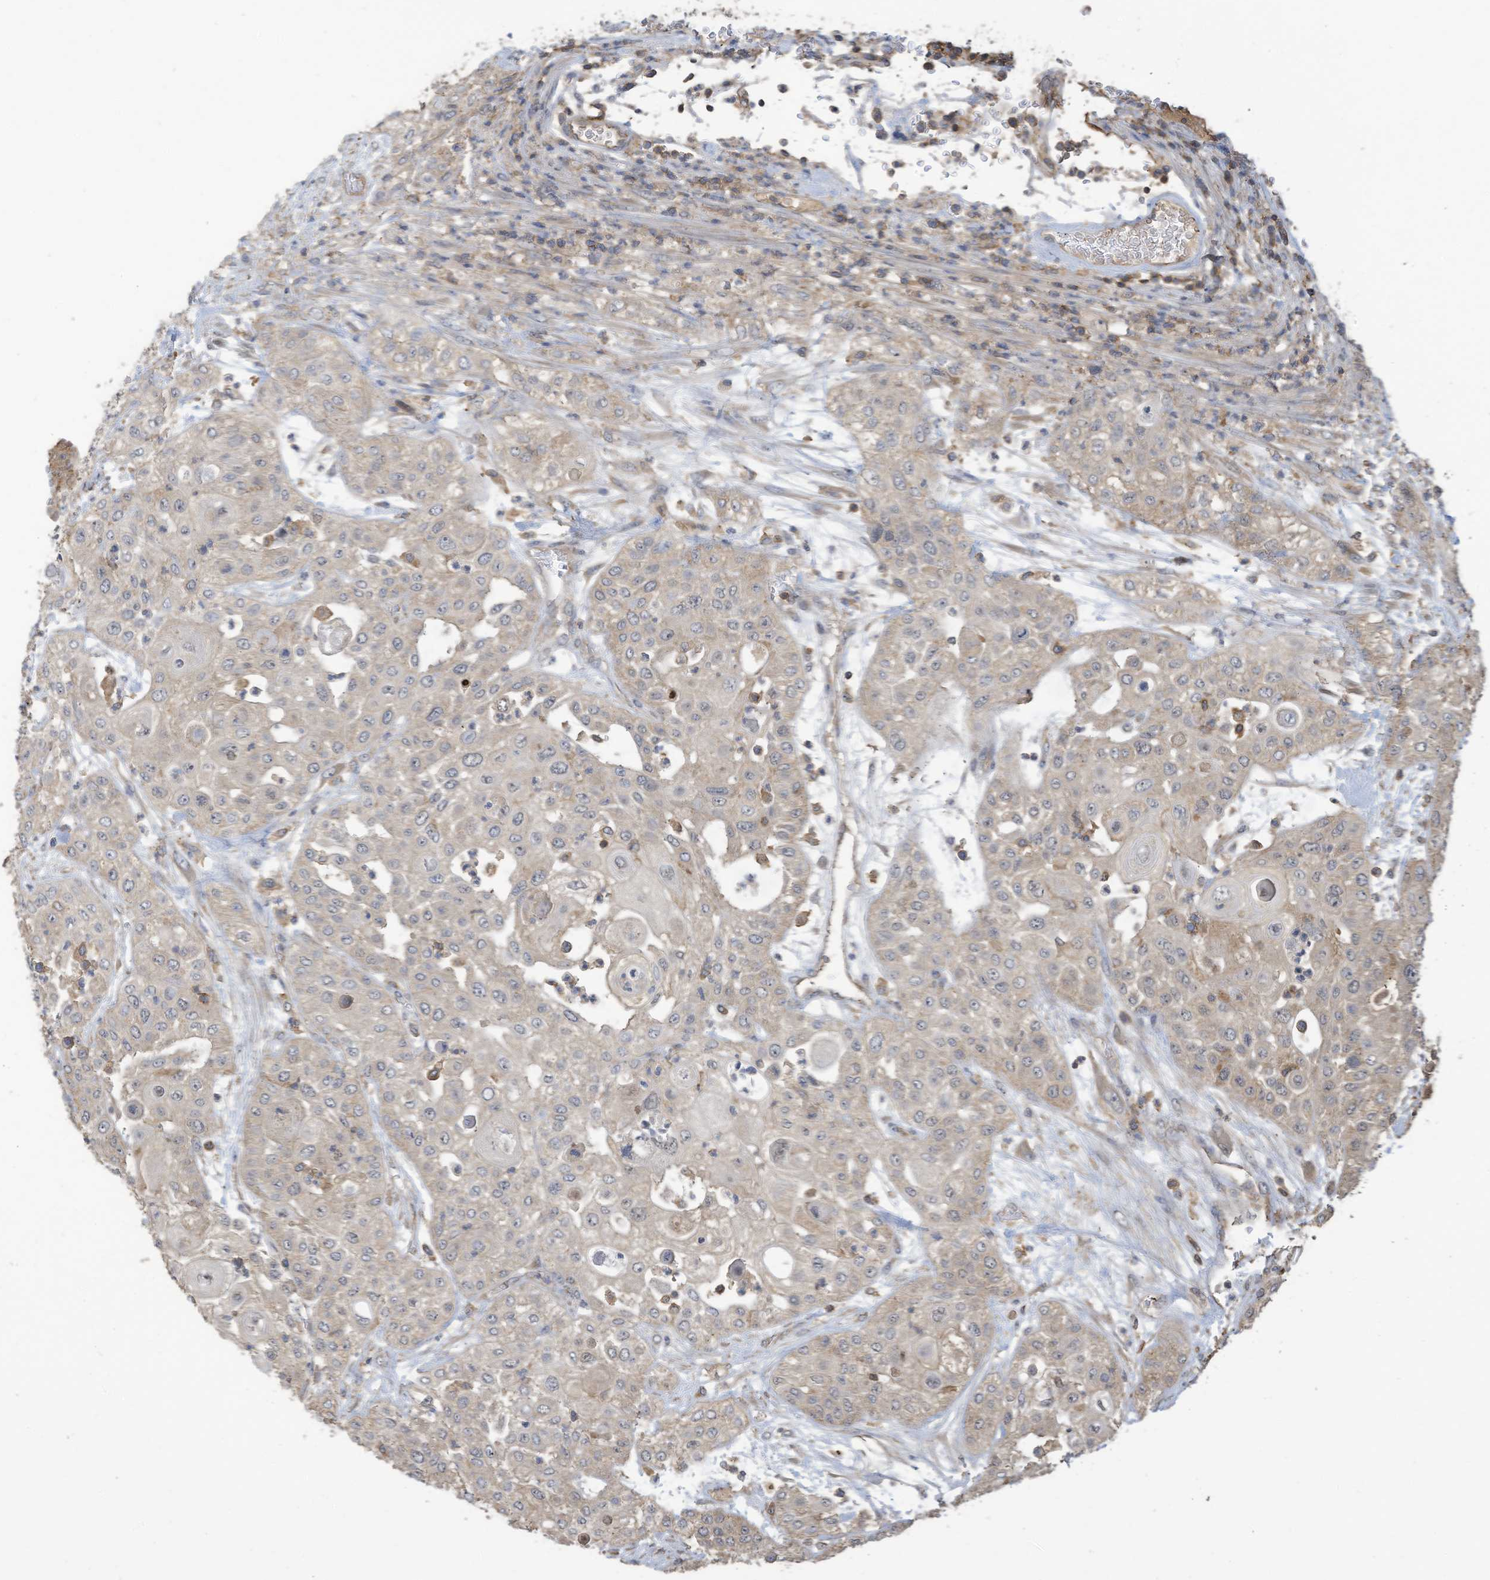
{"staining": {"intensity": "weak", "quantity": "<25%", "location": "cytoplasmic/membranous"}, "tissue": "urothelial cancer", "cell_type": "Tumor cells", "image_type": "cancer", "snomed": [{"axis": "morphology", "description": "Urothelial carcinoma, High grade"}, {"axis": "topography", "description": "Urinary bladder"}], "caption": "A histopathology image of urothelial cancer stained for a protein demonstrates no brown staining in tumor cells.", "gene": "COX10", "patient": {"sex": "female", "age": 79}}